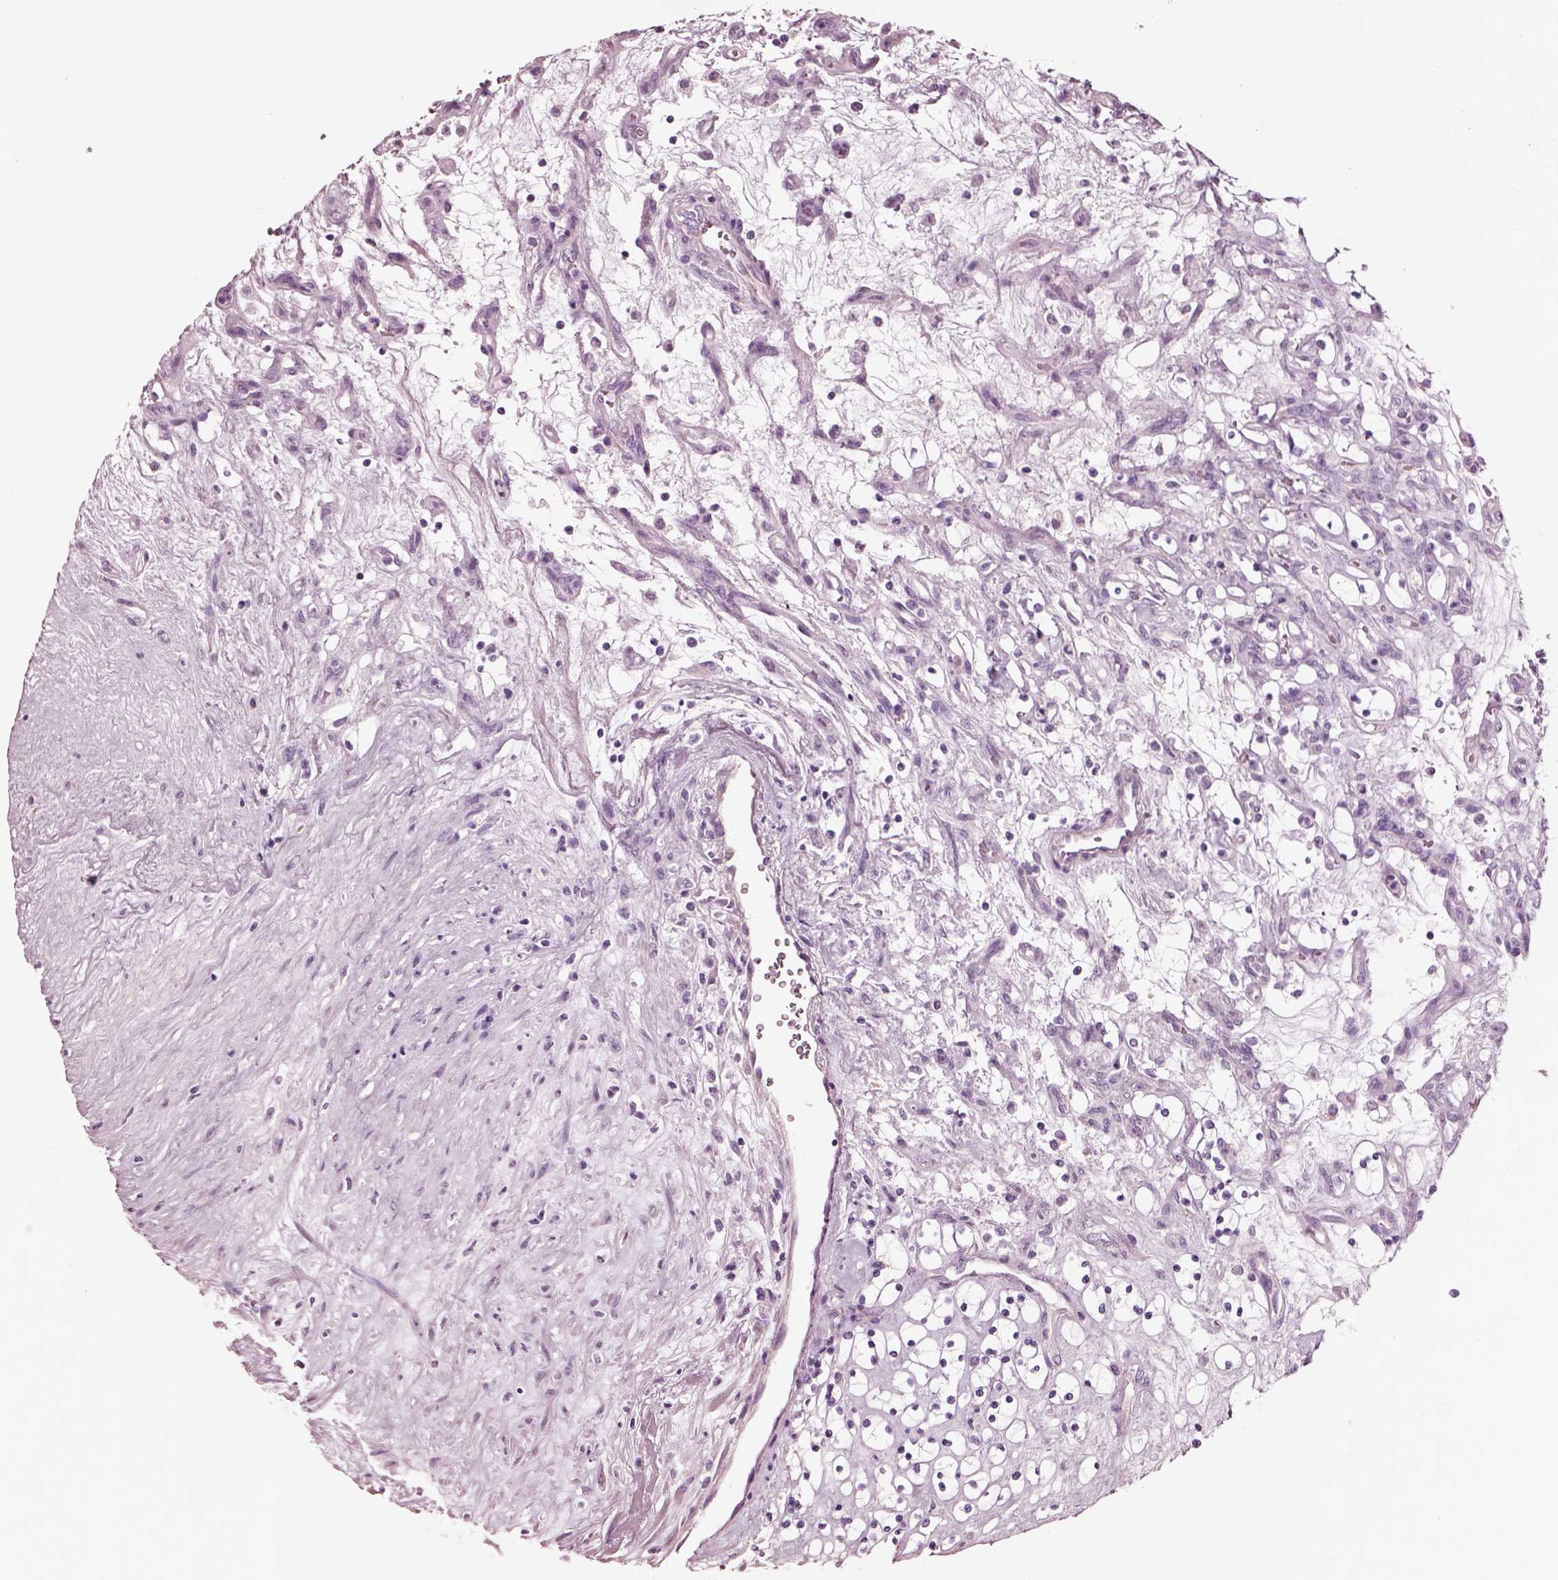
{"staining": {"intensity": "negative", "quantity": "none", "location": "none"}, "tissue": "renal cancer", "cell_type": "Tumor cells", "image_type": "cancer", "snomed": [{"axis": "morphology", "description": "Adenocarcinoma, NOS"}, {"axis": "topography", "description": "Kidney"}], "caption": "Micrograph shows no significant protein positivity in tumor cells of renal adenocarcinoma.", "gene": "NMRK2", "patient": {"sex": "female", "age": 69}}